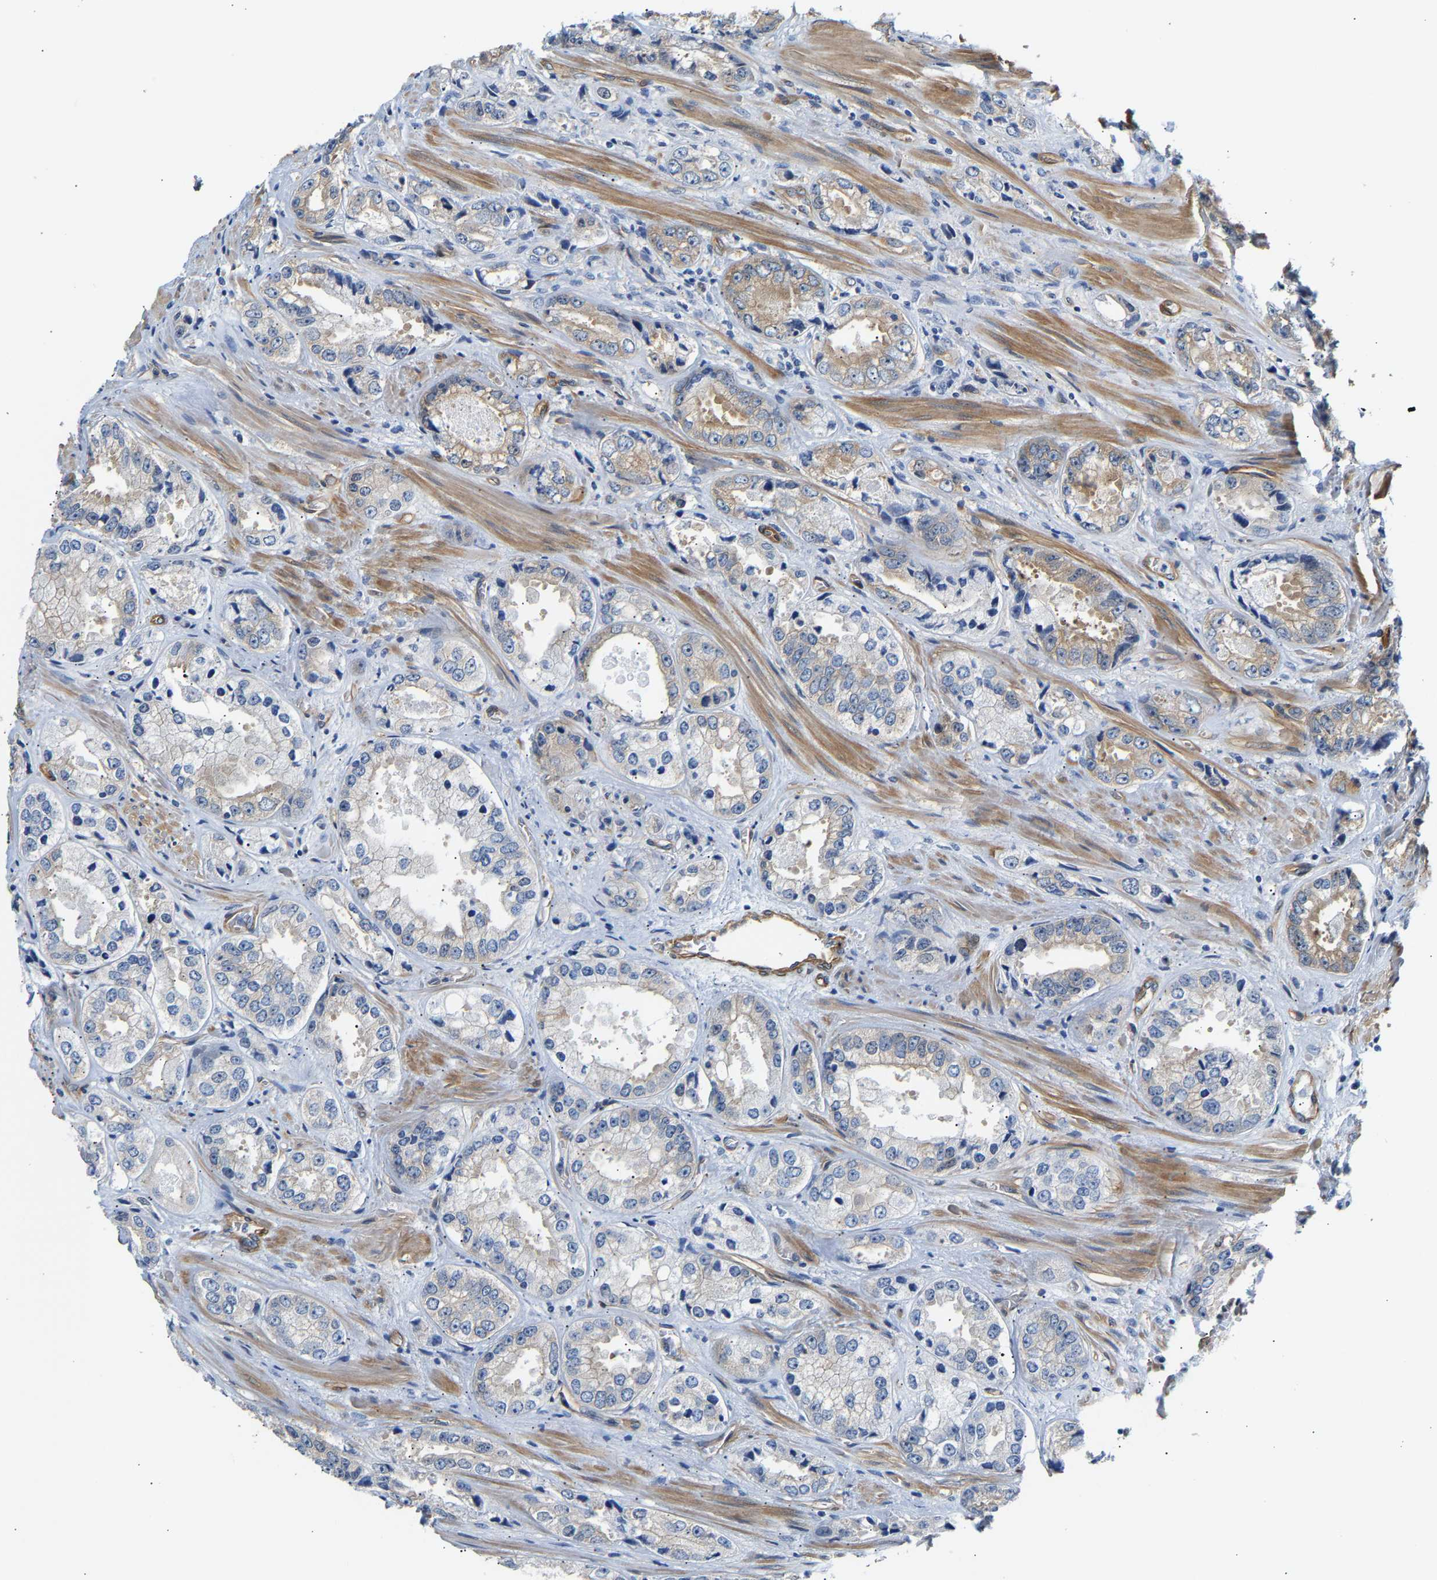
{"staining": {"intensity": "weak", "quantity": "25%-75%", "location": "cytoplasmic/membranous"}, "tissue": "prostate cancer", "cell_type": "Tumor cells", "image_type": "cancer", "snomed": [{"axis": "morphology", "description": "Adenocarcinoma, High grade"}, {"axis": "topography", "description": "Prostate"}], "caption": "Approximately 25%-75% of tumor cells in human high-grade adenocarcinoma (prostate) exhibit weak cytoplasmic/membranous protein positivity as visualized by brown immunohistochemical staining.", "gene": "PAWR", "patient": {"sex": "male", "age": 61}}